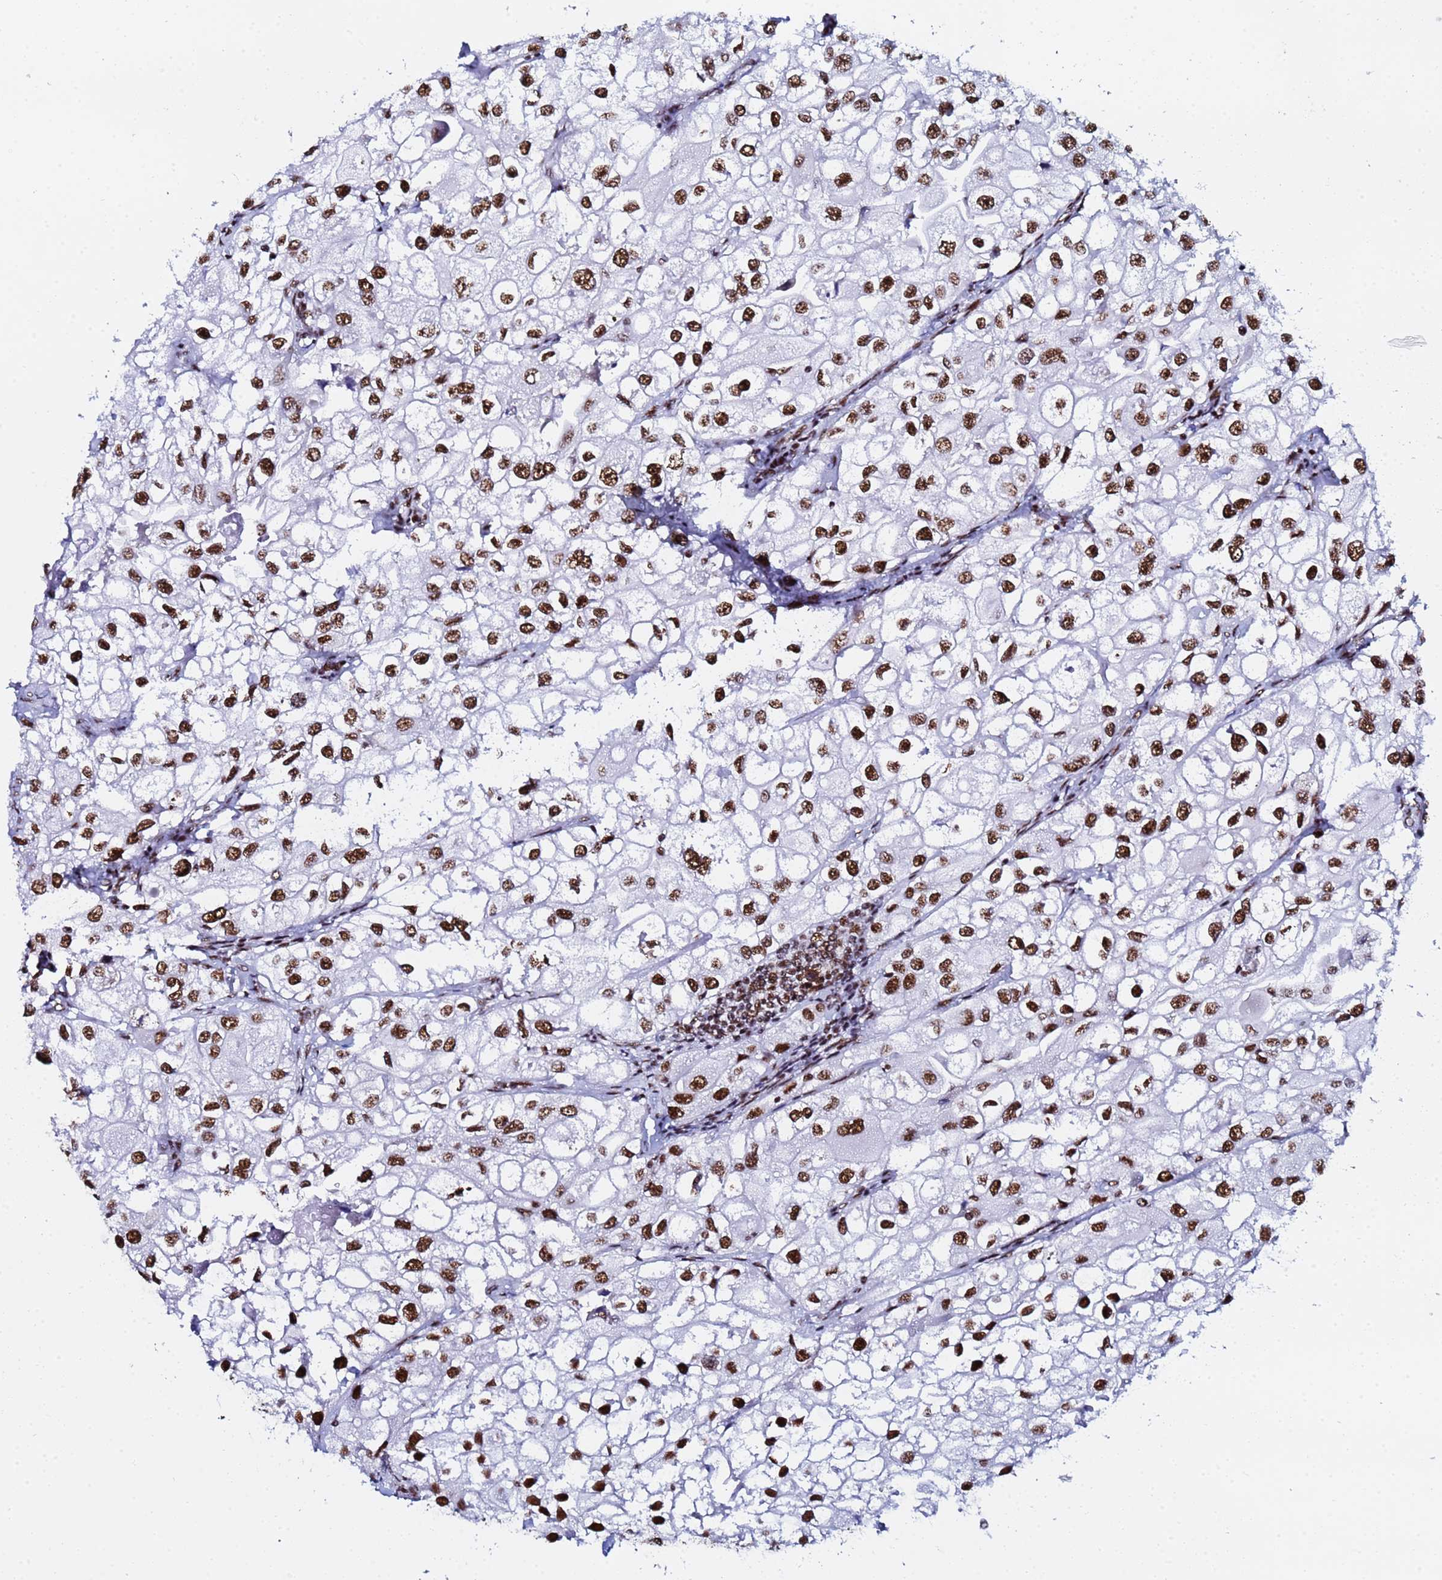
{"staining": {"intensity": "strong", "quantity": "25%-75%", "location": "nuclear"}, "tissue": "urothelial cancer", "cell_type": "Tumor cells", "image_type": "cancer", "snomed": [{"axis": "morphology", "description": "Urothelial carcinoma, High grade"}, {"axis": "topography", "description": "Urinary bladder"}], "caption": "Immunohistochemistry micrograph of neoplastic tissue: human urothelial cancer stained using immunohistochemistry (IHC) reveals high levels of strong protein expression localized specifically in the nuclear of tumor cells, appearing as a nuclear brown color.", "gene": "SNRPA1", "patient": {"sex": "male", "age": 64}}